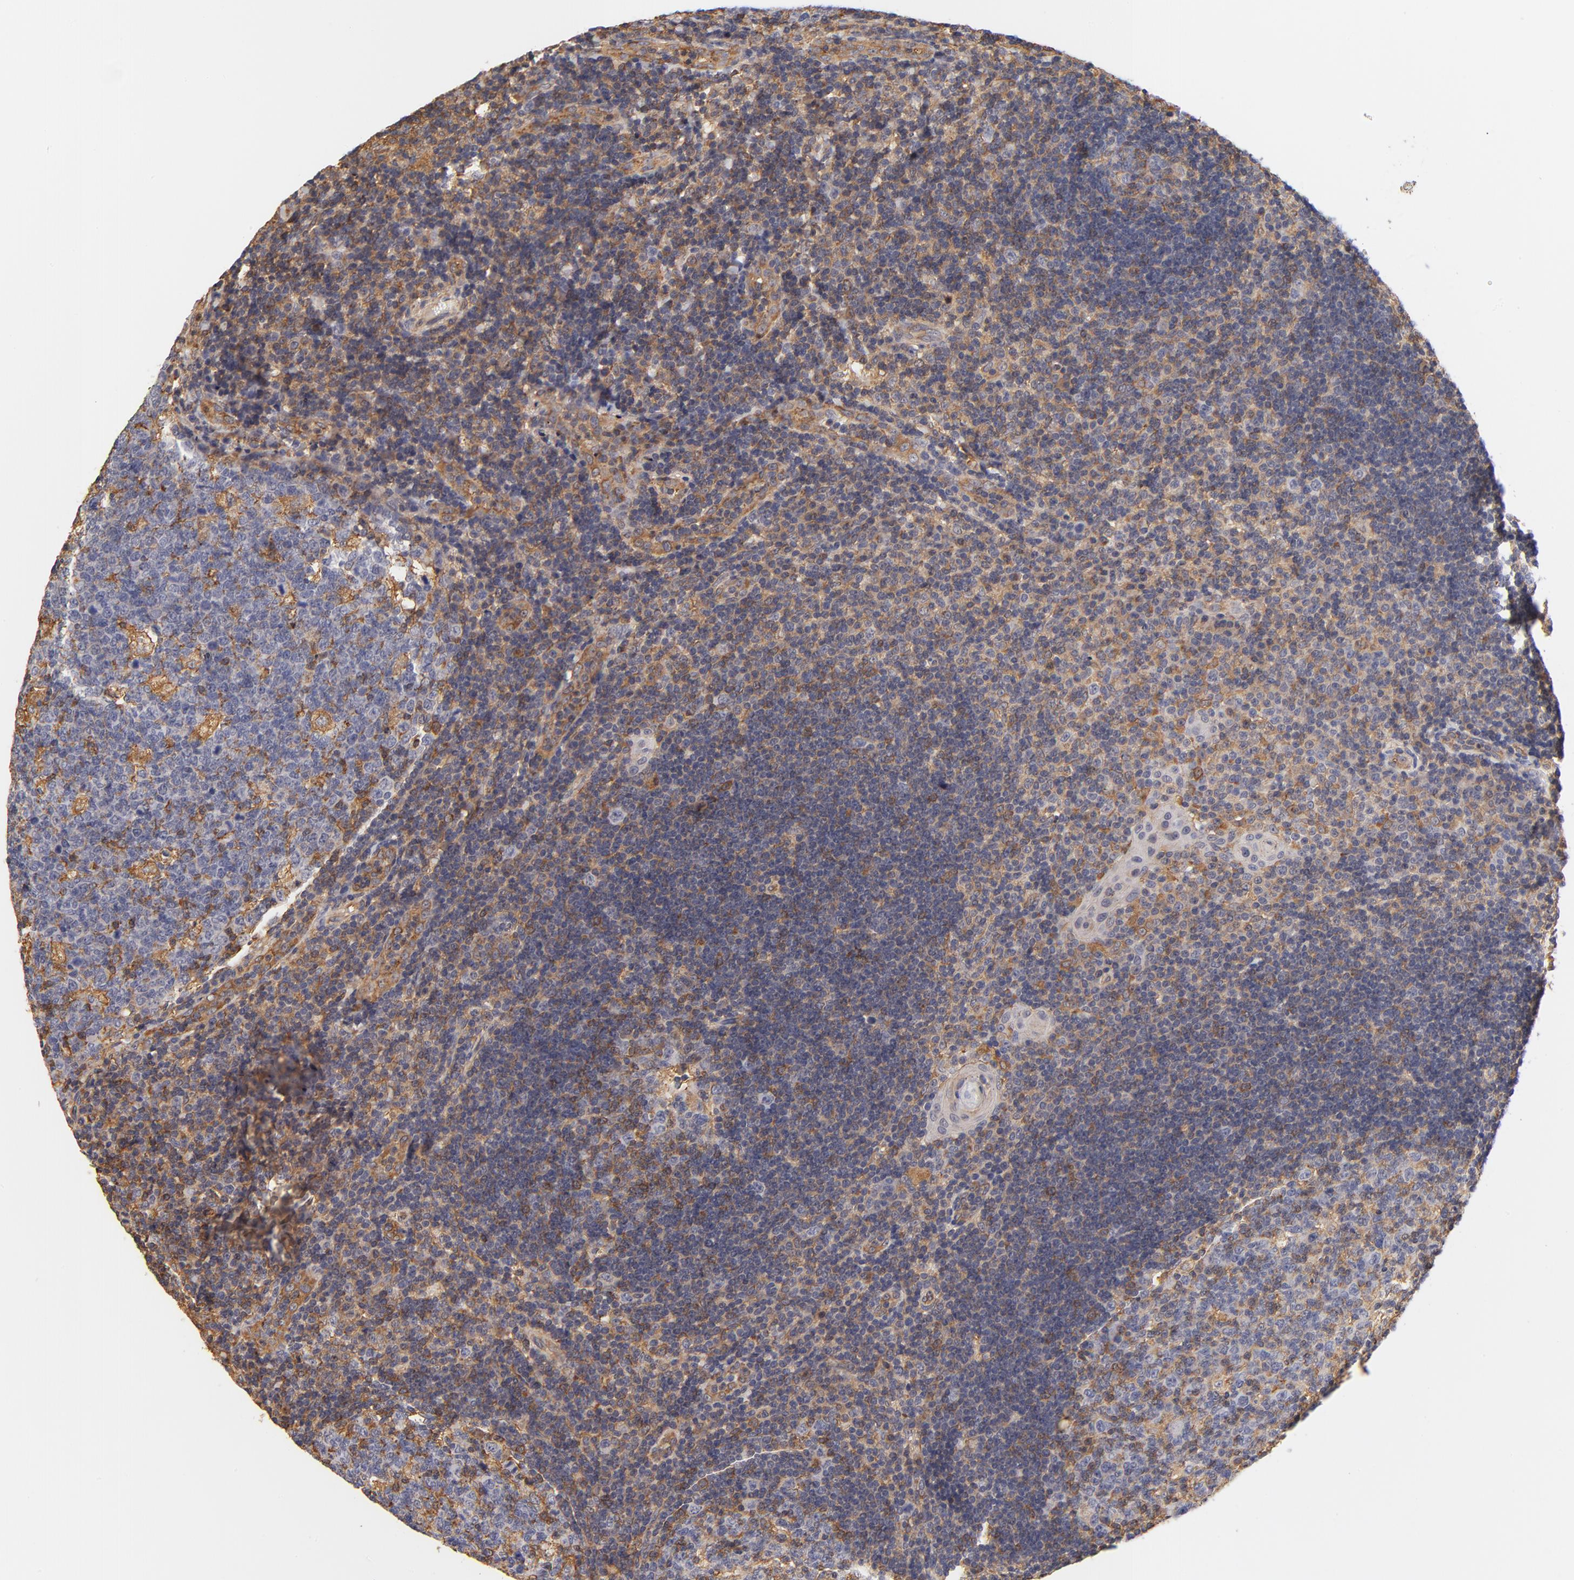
{"staining": {"intensity": "moderate", "quantity": ">75%", "location": "cytoplasmic/membranous"}, "tissue": "tonsil", "cell_type": "Germinal center cells", "image_type": "normal", "snomed": [{"axis": "morphology", "description": "Normal tissue, NOS"}, {"axis": "topography", "description": "Tonsil"}], "caption": "Moderate cytoplasmic/membranous protein staining is appreciated in about >75% of germinal center cells in tonsil.", "gene": "FCMR", "patient": {"sex": "female", "age": 40}}